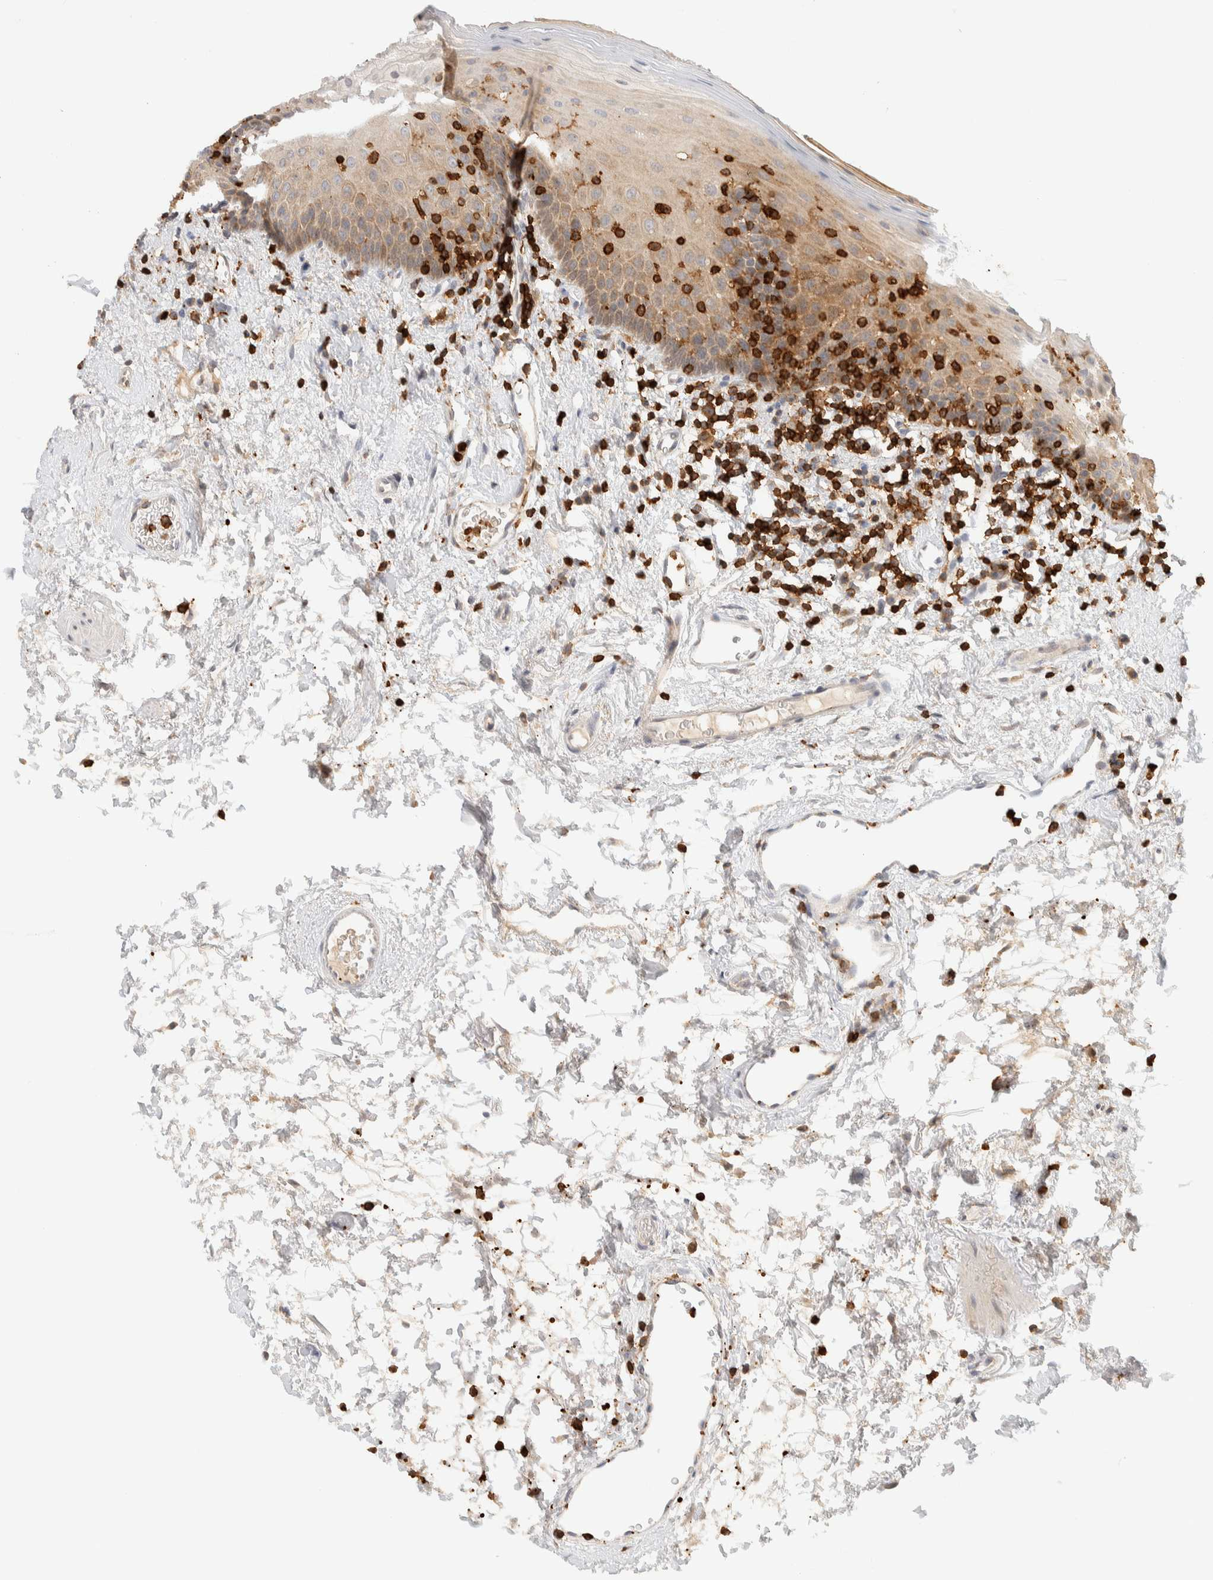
{"staining": {"intensity": "moderate", "quantity": ">75%", "location": "cytoplasmic/membranous"}, "tissue": "oral mucosa", "cell_type": "Squamous epithelial cells", "image_type": "normal", "snomed": [{"axis": "morphology", "description": "Normal tissue, NOS"}, {"axis": "topography", "description": "Oral tissue"}], "caption": "Human oral mucosa stained with a brown dye exhibits moderate cytoplasmic/membranous positive staining in about >75% of squamous epithelial cells.", "gene": "RUNDC1", "patient": {"sex": "male", "age": 66}}